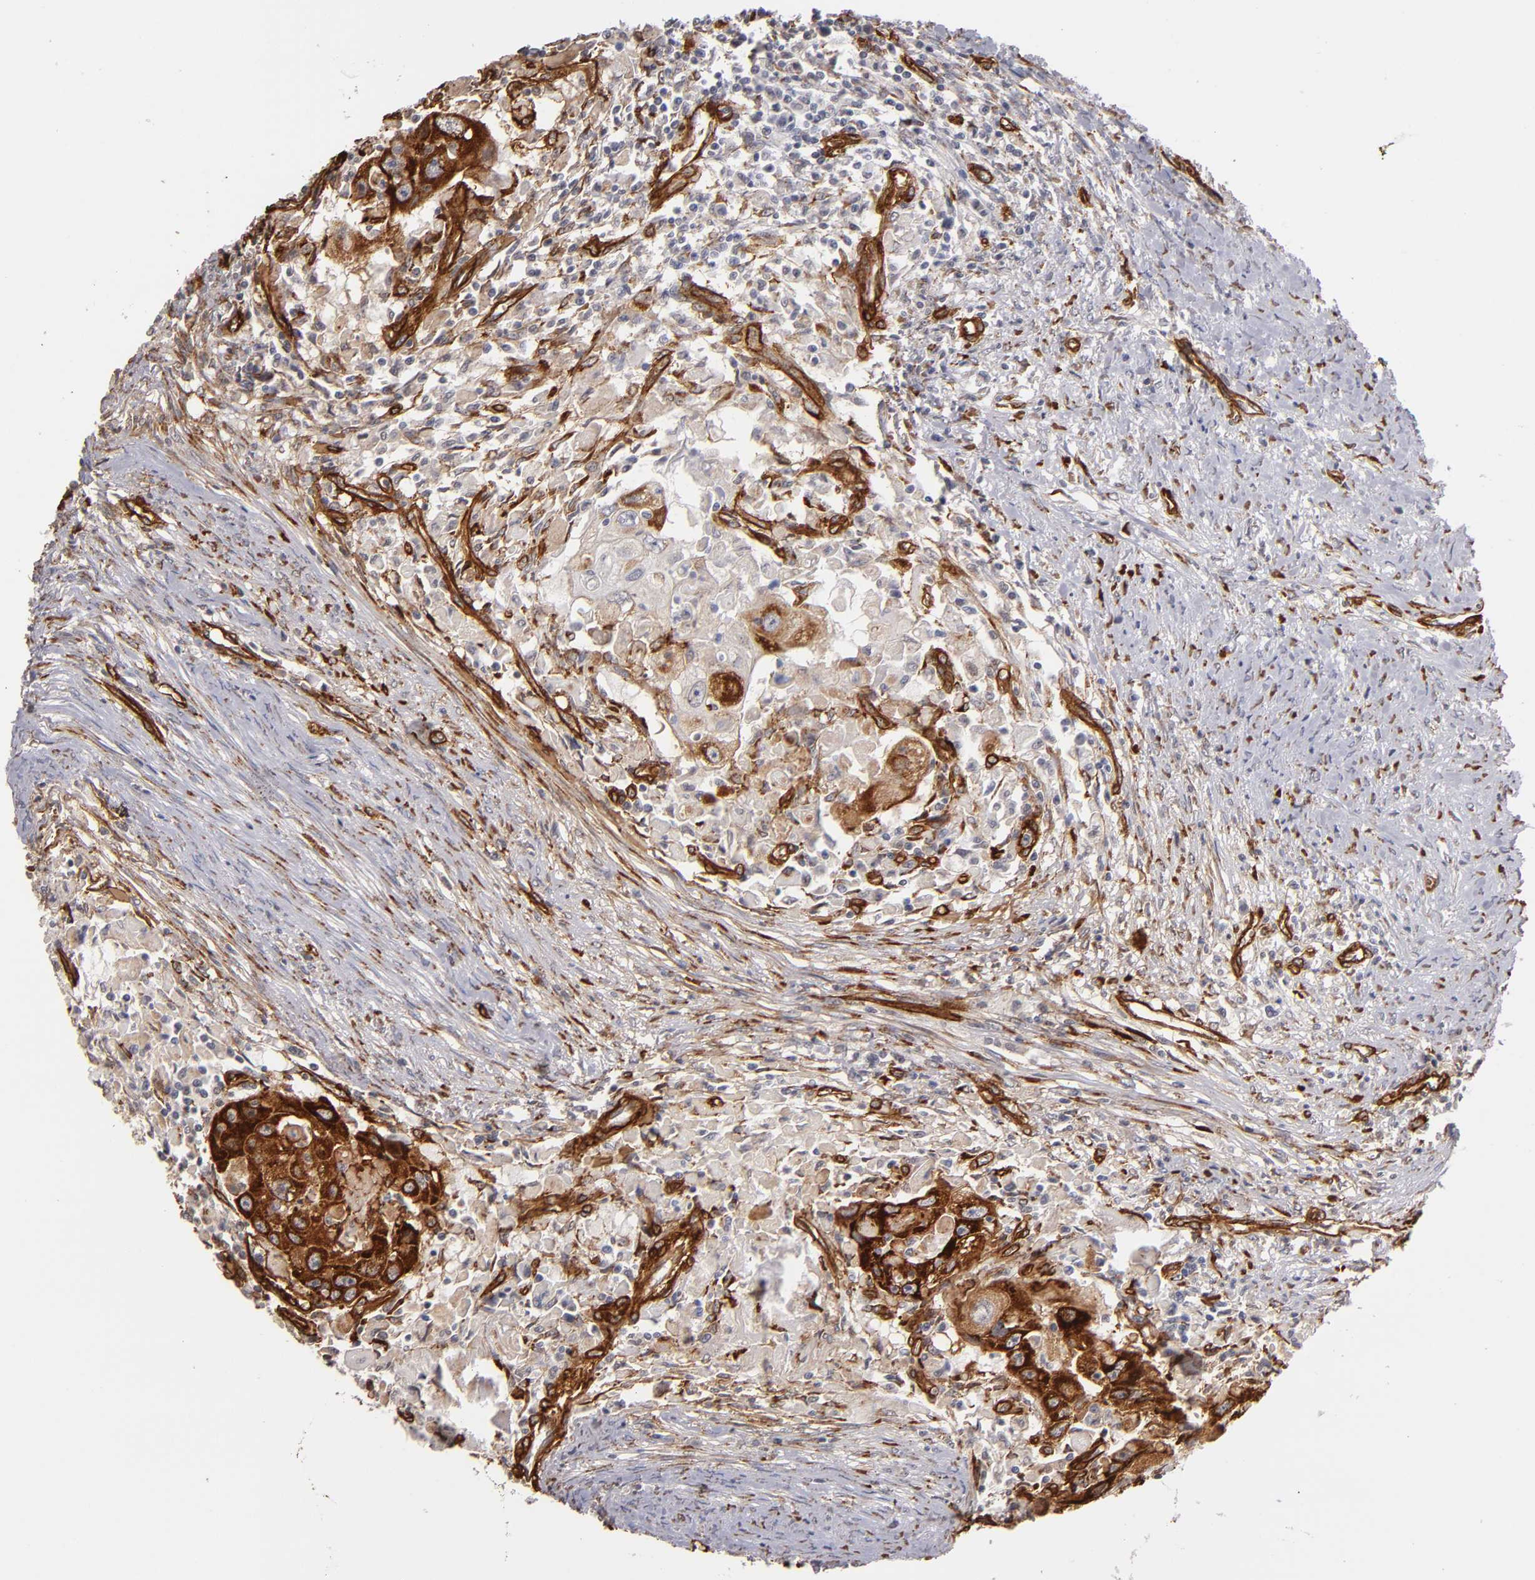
{"staining": {"intensity": "strong", "quantity": ">75%", "location": "cytoplasmic/membranous"}, "tissue": "head and neck cancer", "cell_type": "Tumor cells", "image_type": "cancer", "snomed": [{"axis": "morphology", "description": "Squamous cell carcinoma, NOS"}, {"axis": "topography", "description": "Head-Neck"}], "caption": "Immunohistochemistry micrograph of human squamous cell carcinoma (head and neck) stained for a protein (brown), which exhibits high levels of strong cytoplasmic/membranous expression in about >75% of tumor cells.", "gene": "LAMC1", "patient": {"sex": "male", "age": 64}}